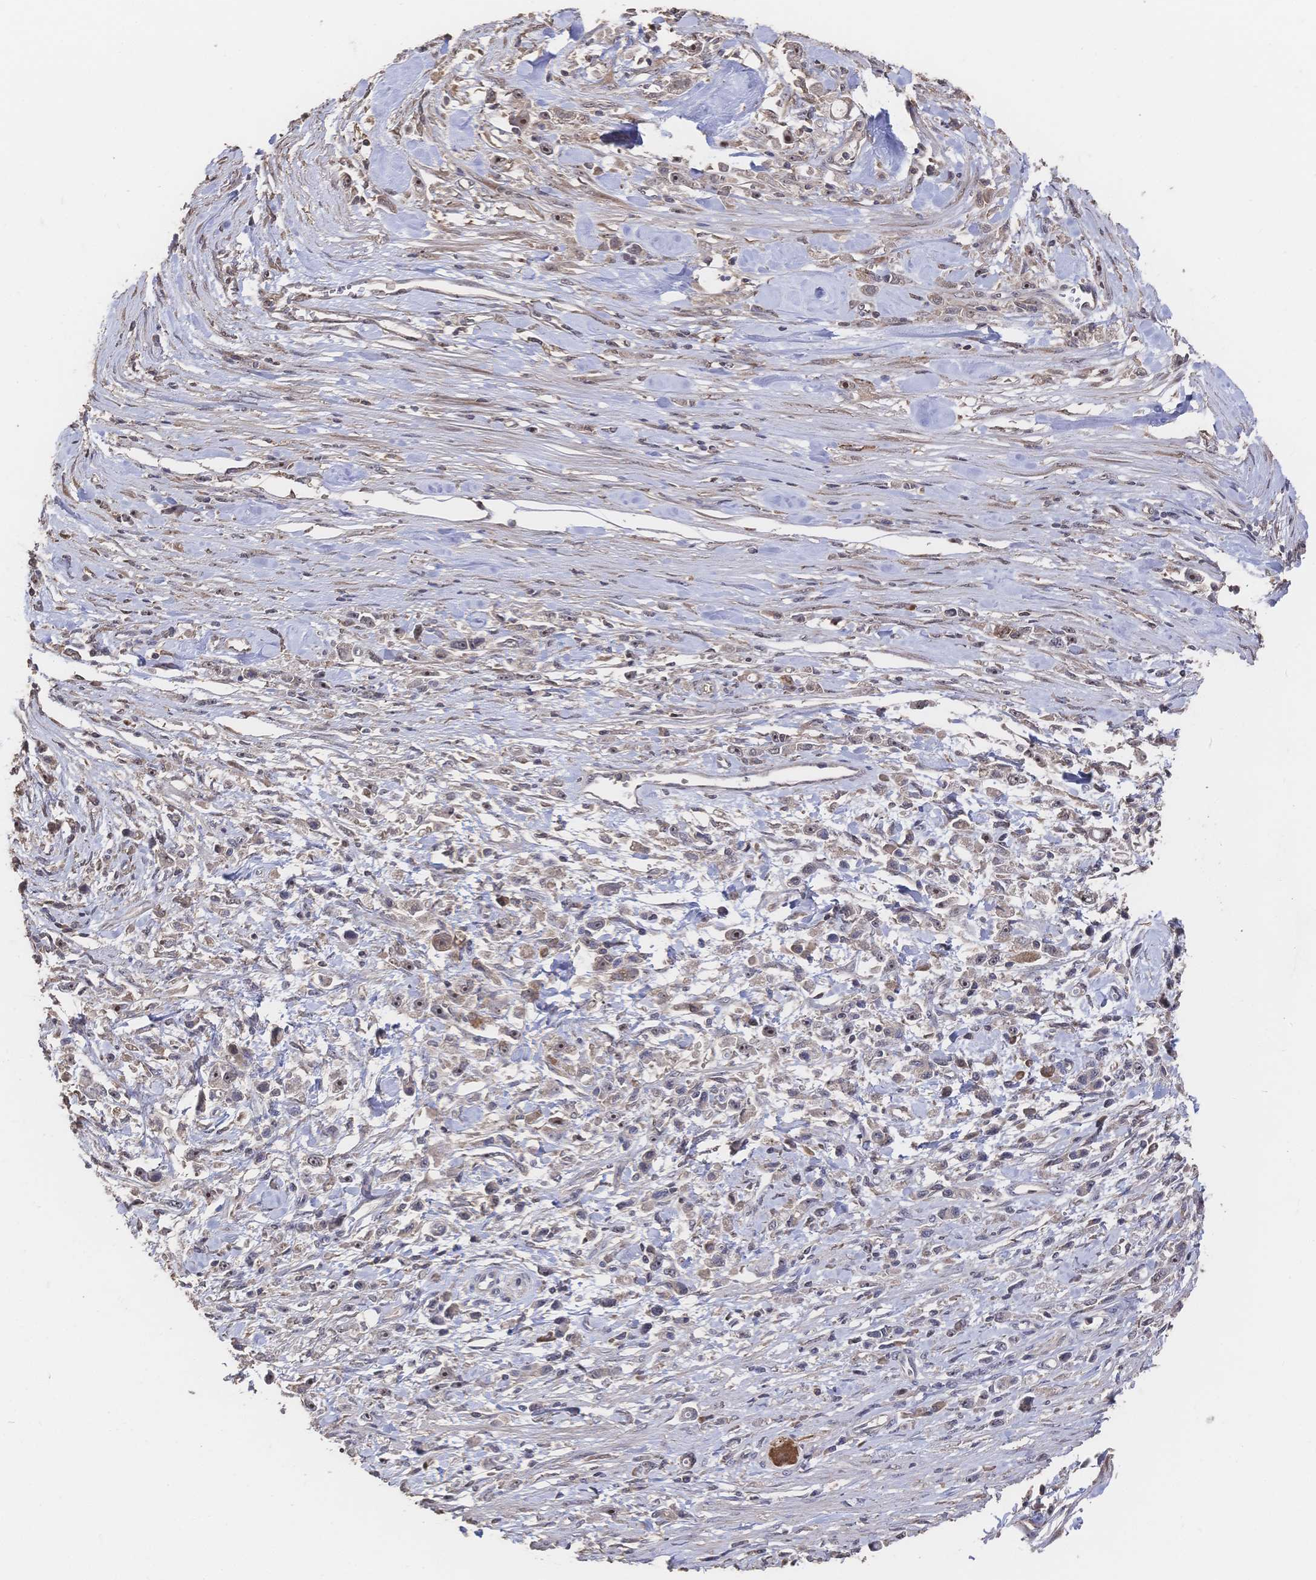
{"staining": {"intensity": "weak", "quantity": "25%-75%", "location": "cytoplasmic/membranous,nuclear"}, "tissue": "stomach cancer", "cell_type": "Tumor cells", "image_type": "cancer", "snomed": [{"axis": "morphology", "description": "Adenocarcinoma, NOS"}, {"axis": "topography", "description": "Stomach"}], "caption": "A micrograph of adenocarcinoma (stomach) stained for a protein exhibits weak cytoplasmic/membranous and nuclear brown staining in tumor cells.", "gene": "DNAJA4", "patient": {"sex": "female", "age": 59}}